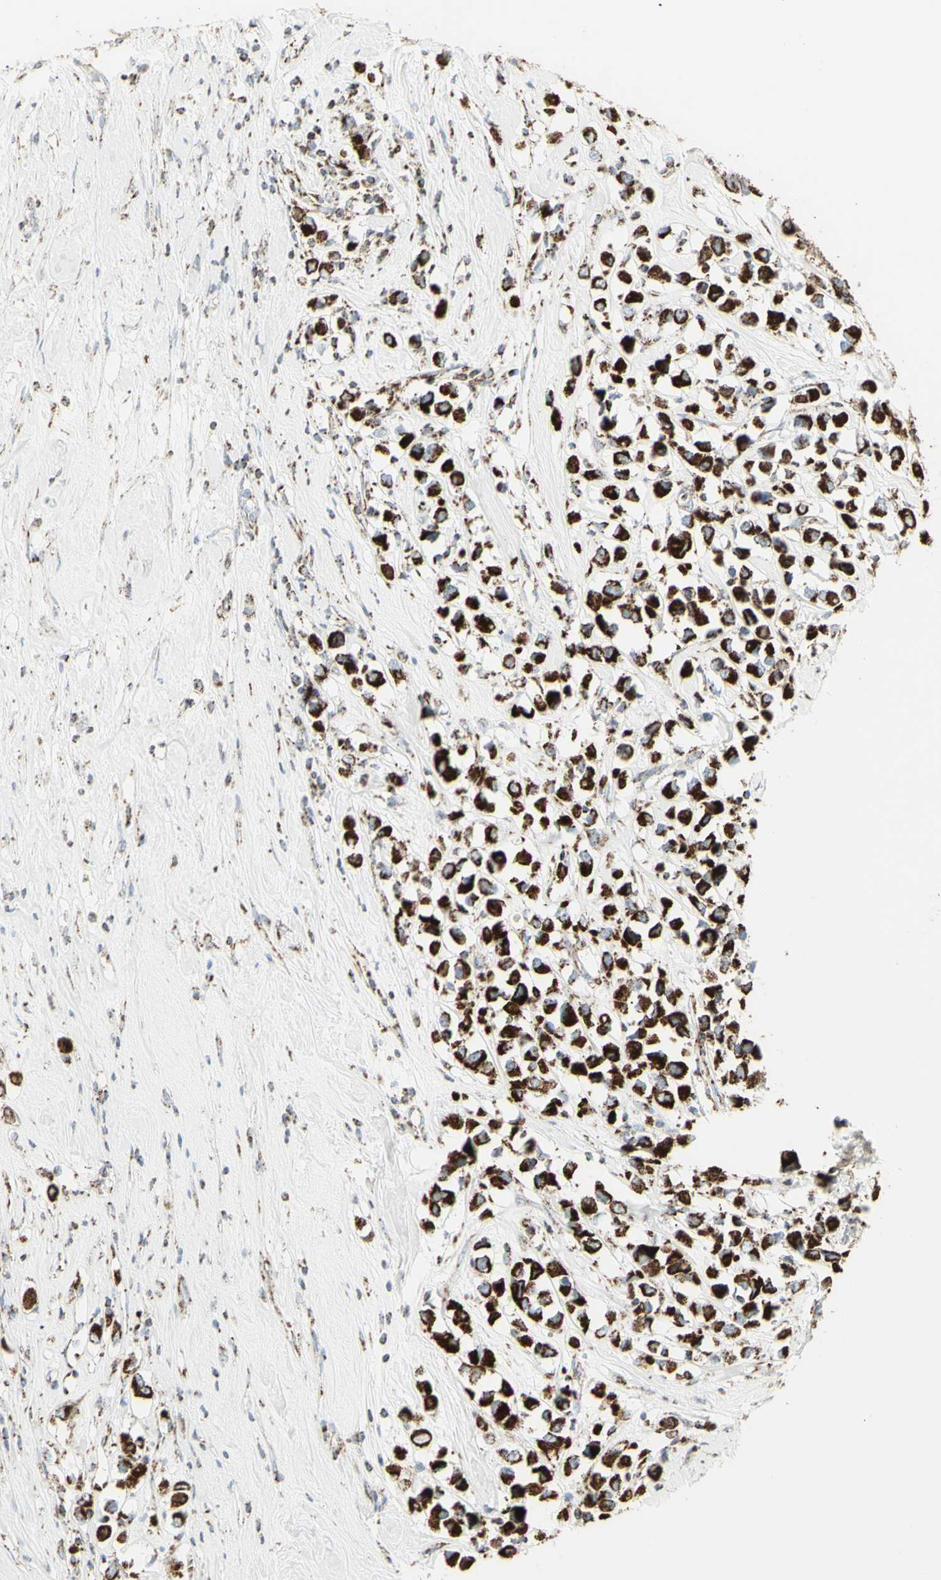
{"staining": {"intensity": "strong", "quantity": ">75%", "location": "cytoplasmic/membranous"}, "tissue": "breast cancer", "cell_type": "Tumor cells", "image_type": "cancer", "snomed": [{"axis": "morphology", "description": "Duct carcinoma"}, {"axis": "topography", "description": "Breast"}], "caption": "About >75% of tumor cells in human breast cancer demonstrate strong cytoplasmic/membranous protein staining as visualized by brown immunohistochemical staining.", "gene": "PLGRKT", "patient": {"sex": "female", "age": 61}}